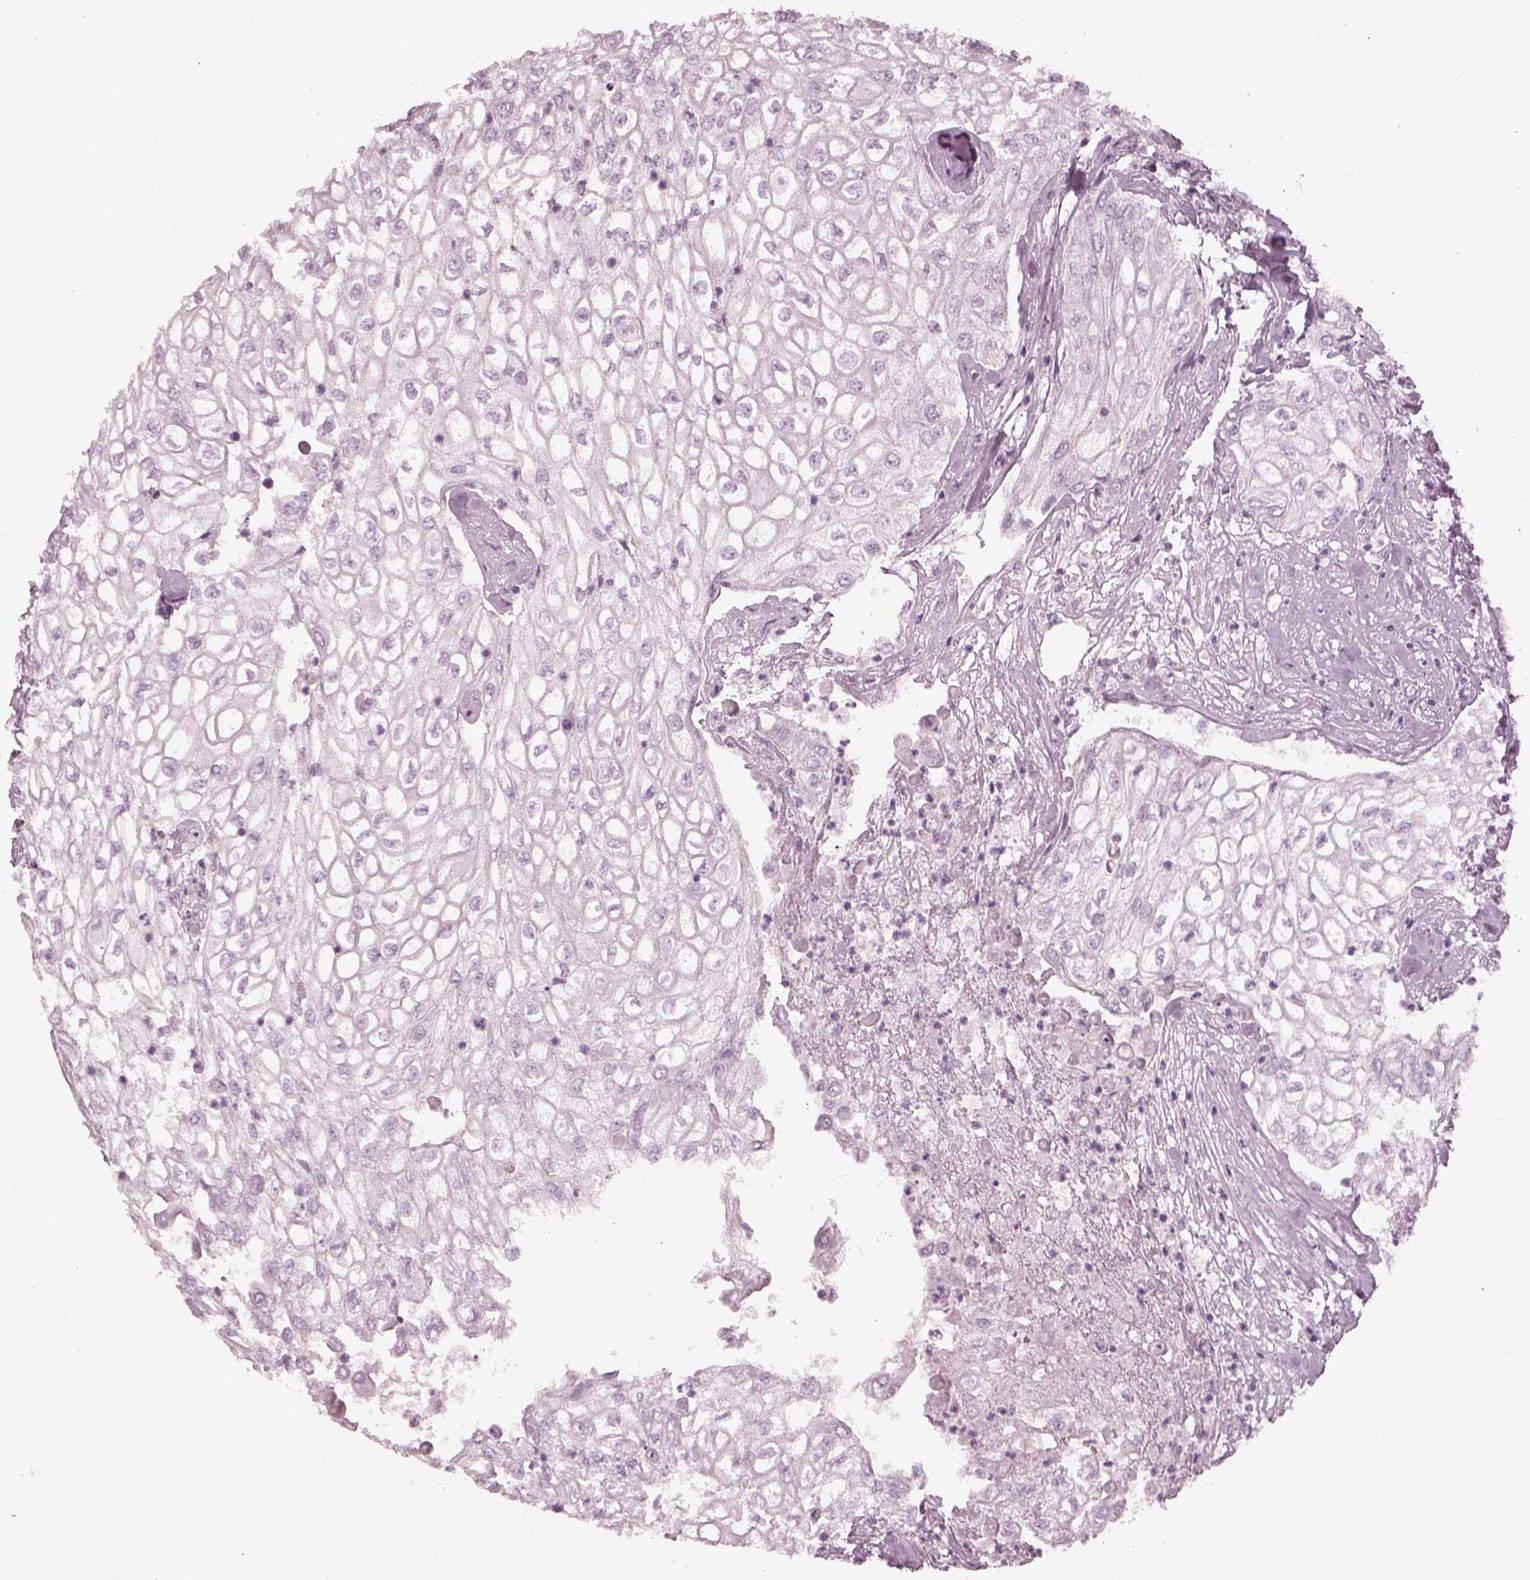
{"staining": {"intensity": "negative", "quantity": "none", "location": "none"}, "tissue": "urothelial cancer", "cell_type": "Tumor cells", "image_type": "cancer", "snomed": [{"axis": "morphology", "description": "Urothelial carcinoma, High grade"}, {"axis": "topography", "description": "Urinary bladder"}], "caption": "Tumor cells are negative for brown protein staining in high-grade urothelial carcinoma.", "gene": "CNTN1", "patient": {"sex": "male", "age": 62}}